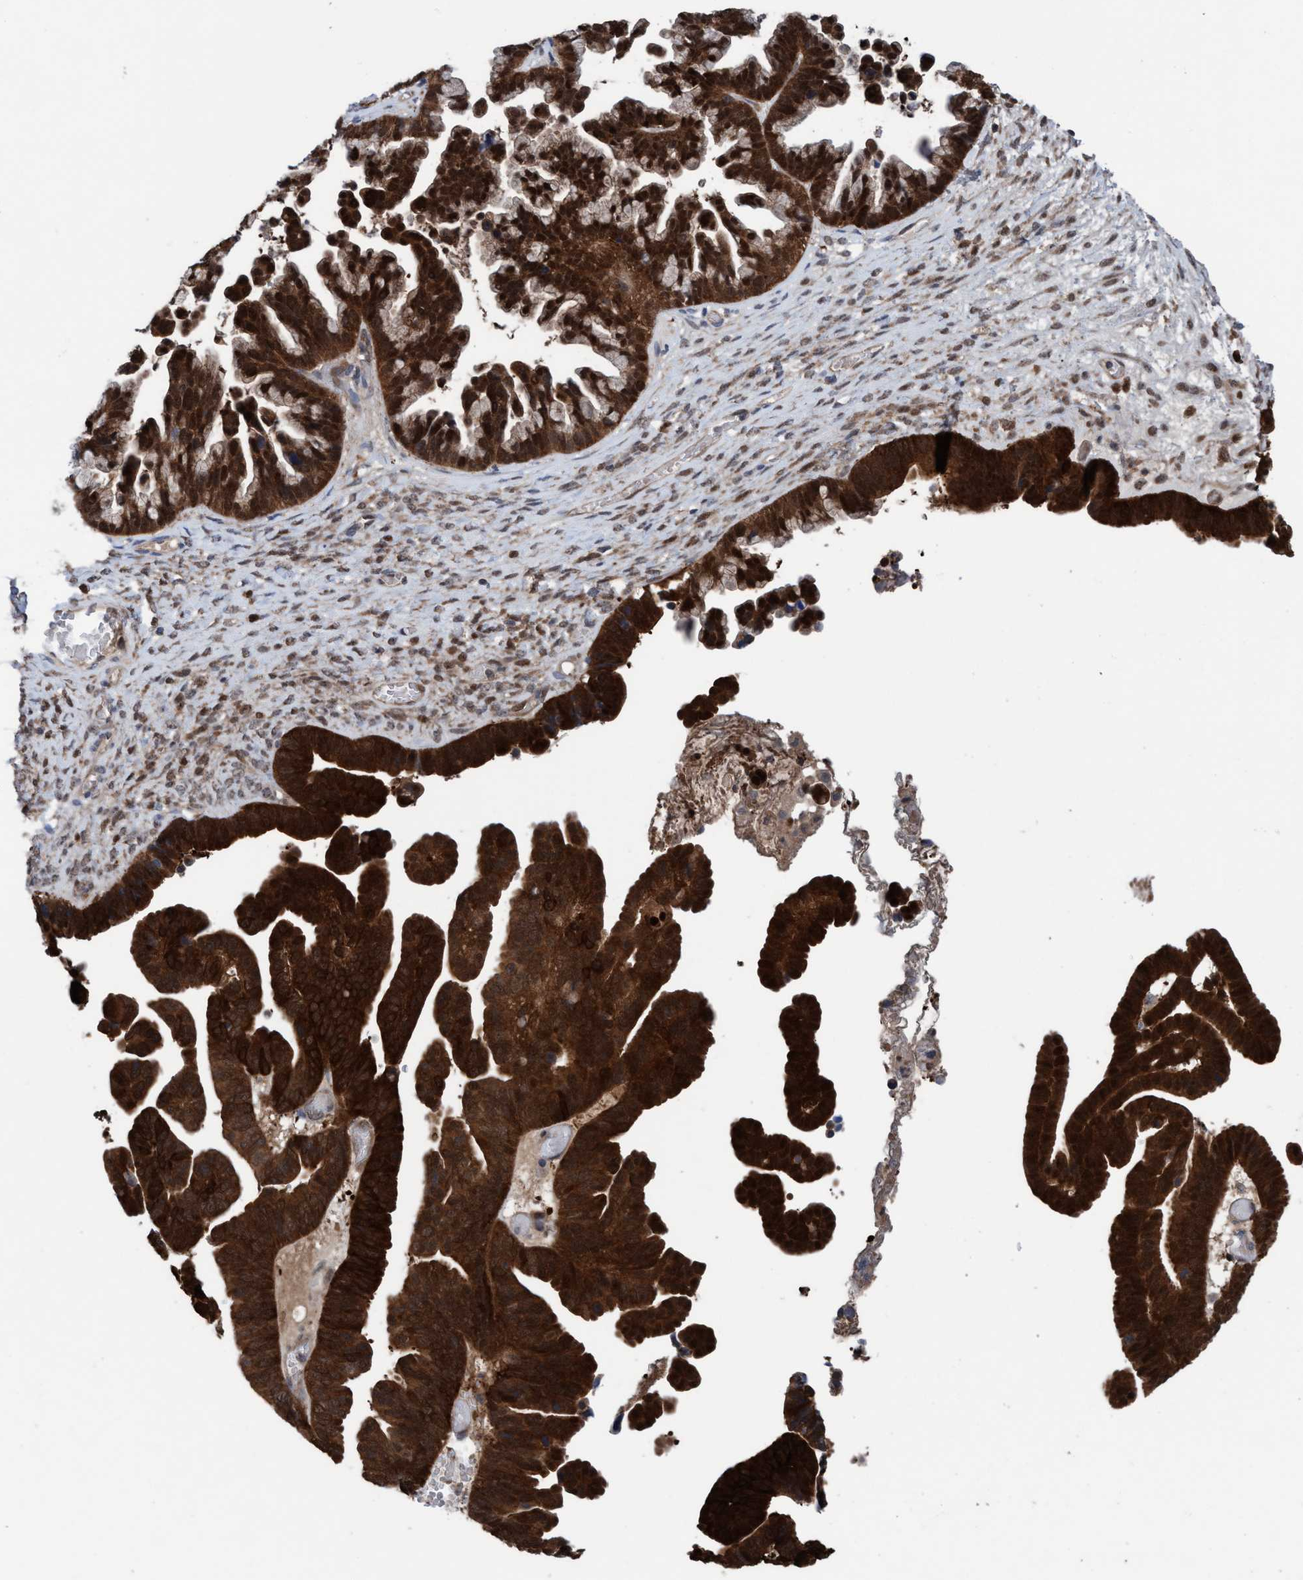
{"staining": {"intensity": "strong", "quantity": ">75%", "location": "cytoplasmic/membranous,nuclear"}, "tissue": "ovarian cancer", "cell_type": "Tumor cells", "image_type": "cancer", "snomed": [{"axis": "morphology", "description": "Cystadenocarcinoma, serous, NOS"}, {"axis": "topography", "description": "Ovary"}], "caption": "Immunohistochemistry (IHC) photomicrograph of neoplastic tissue: human ovarian cancer stained using immunohistochemistry reveals high levels of strong protein expression localized specifically in the cytoplasmic/membranous and nuclear of tumor cells, appearing as a cytoplasmic/membranous and nuclear brown color.", "gene": "GLOD4", "patient": {"sex": "female", "age": 56}}